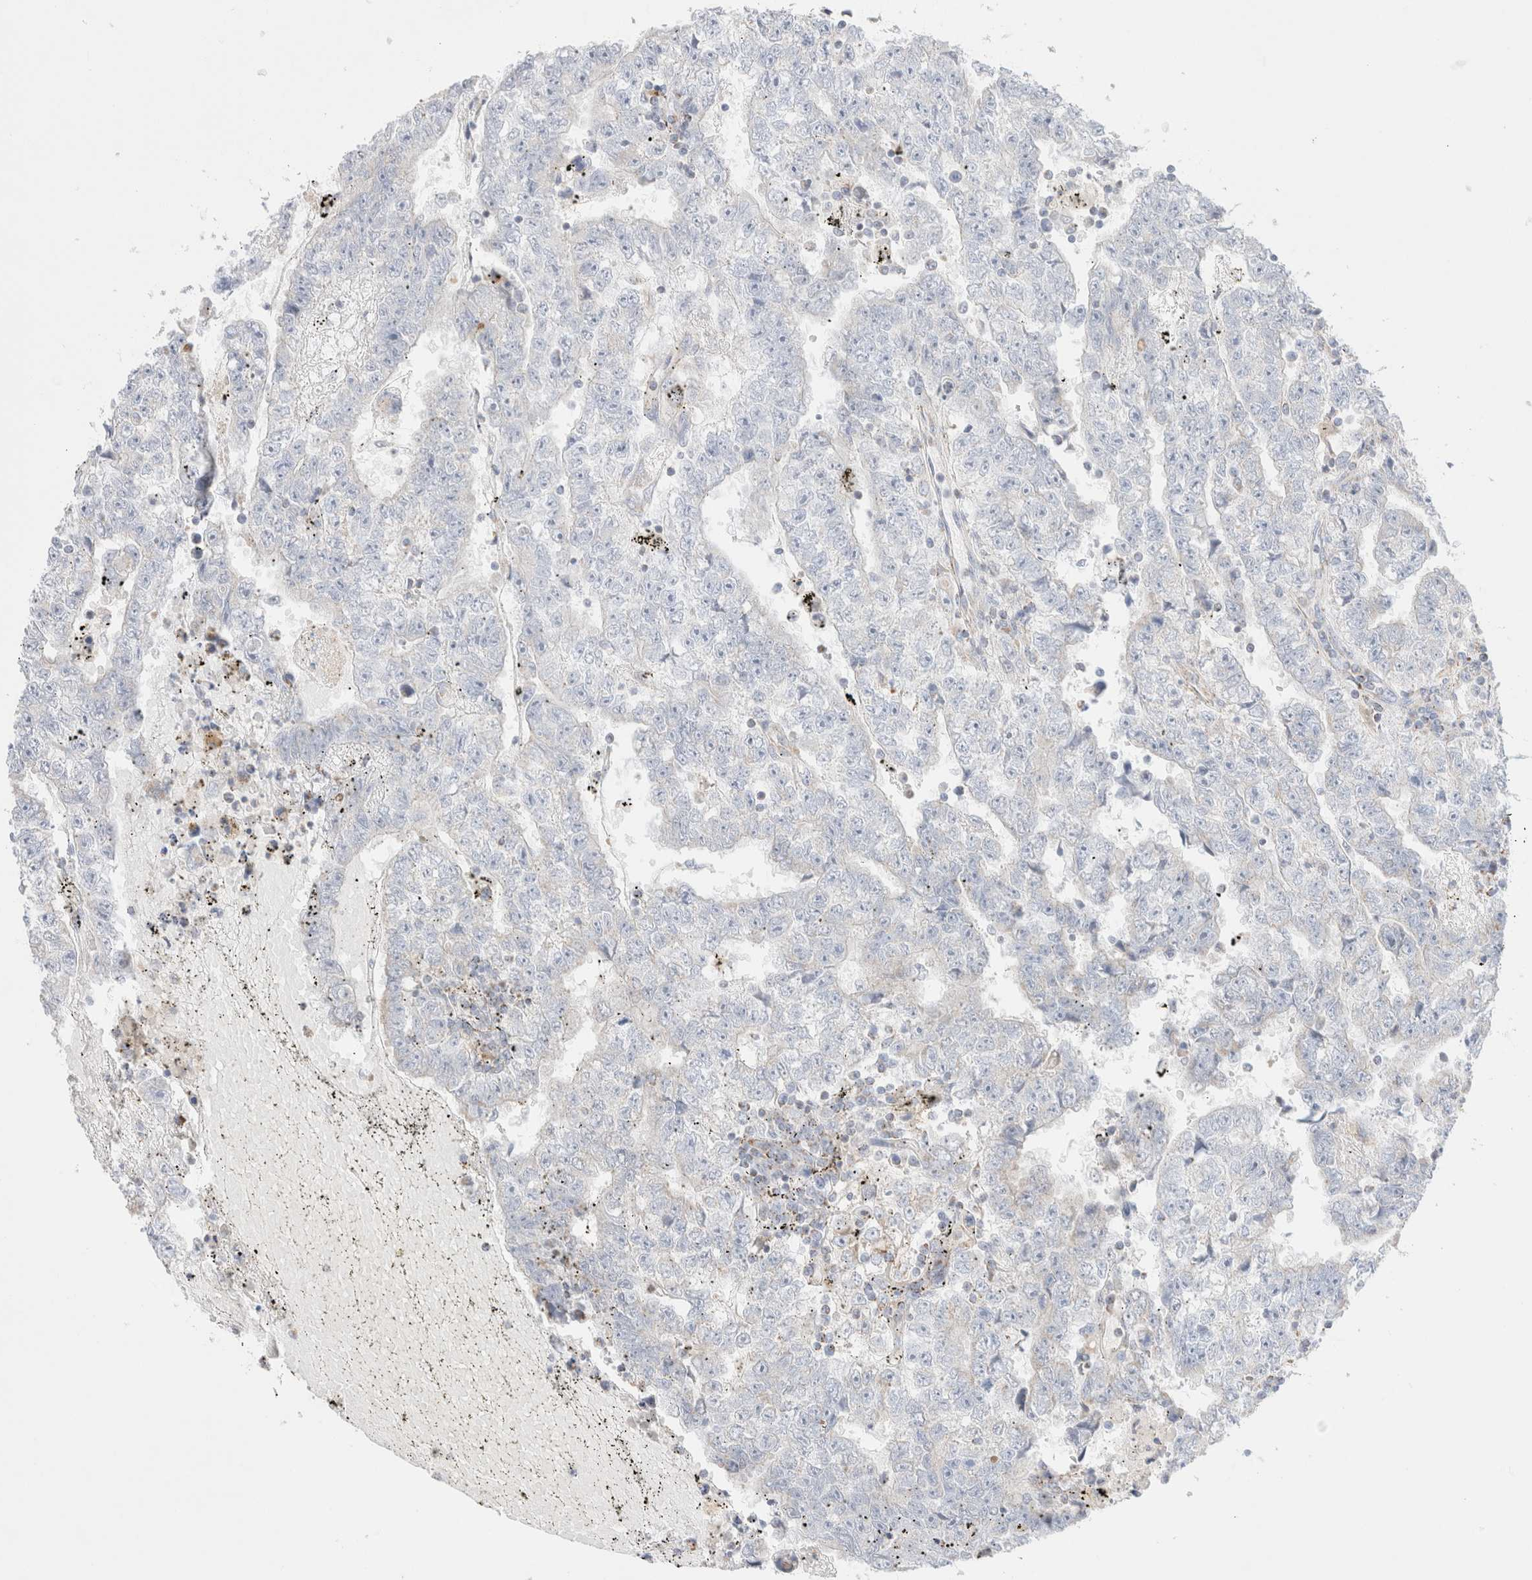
{"staining": {"intensity": "negative", "quantity": "none", "location": "none"}, "tissue": "testis cancer", "cell_type": "Tumor cells", "image_type": "cancer", "snomed": [{"axis": "morphology", "description": "Carcinoma, Embryonal, NOS"}, {"axis": "topography", "description": "Testis"}], "caption": "There is no significant expression in tumor cells of testis cancer.", "gene": "ATP6V1C1", "patient": {"sex": "male", "age": 25}}